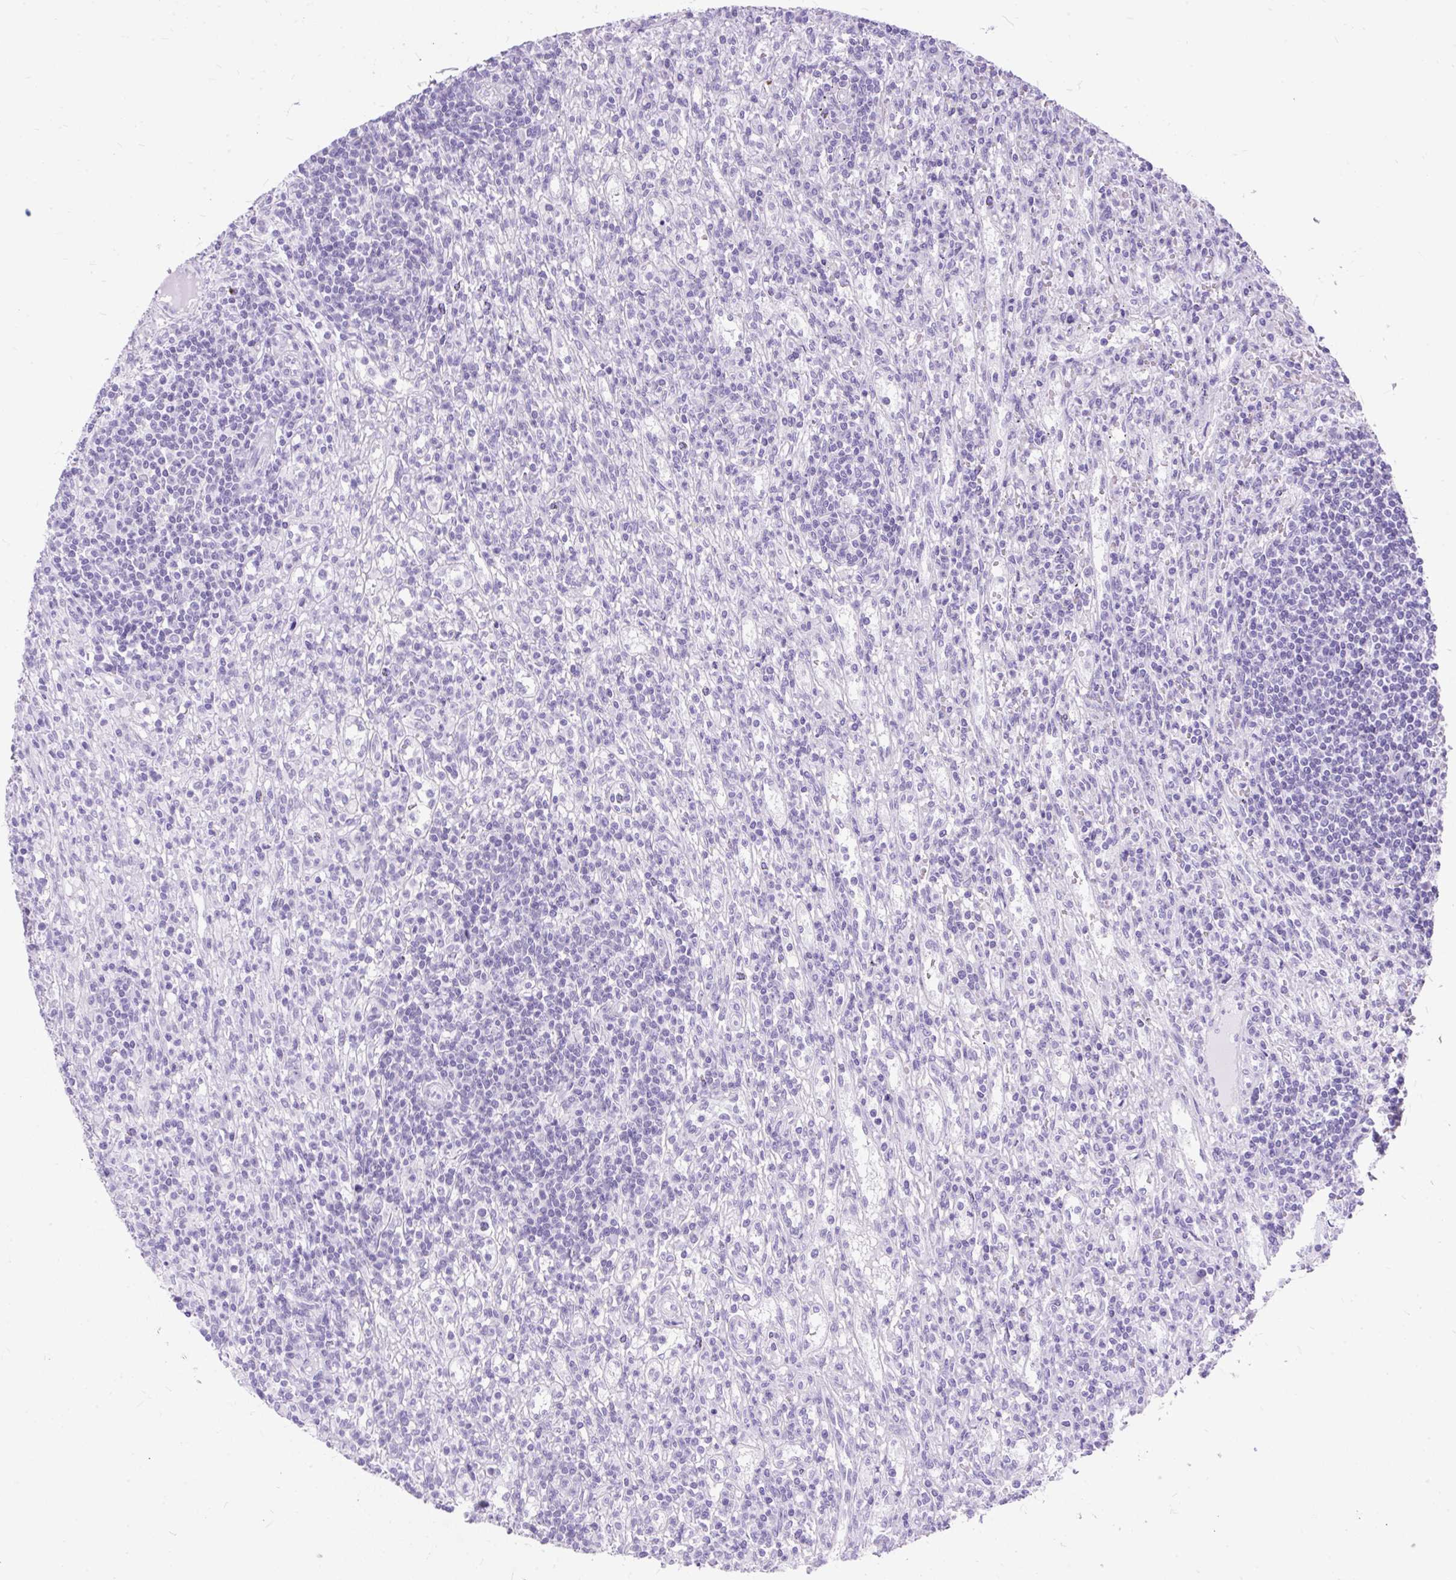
{"staining": {"intensity": "negative", "quantity": "none", "location": "none"}, "tissue": "lymphoma", "cell_type": "Tumor cells", "image_type": "cancer", "snomed": [{"axis": "morphology", "description": "Malignant lymphoma, non-Hodgkin's type, Low grade"}, {"axis": "topography", "description": "Spleen"}], "caption": "Protein analysis of lymphoma exhibits no significant positivity in tumor cells.", "gene": "SCGB1A1", "patient": {"sex": "male", "age": 76}}